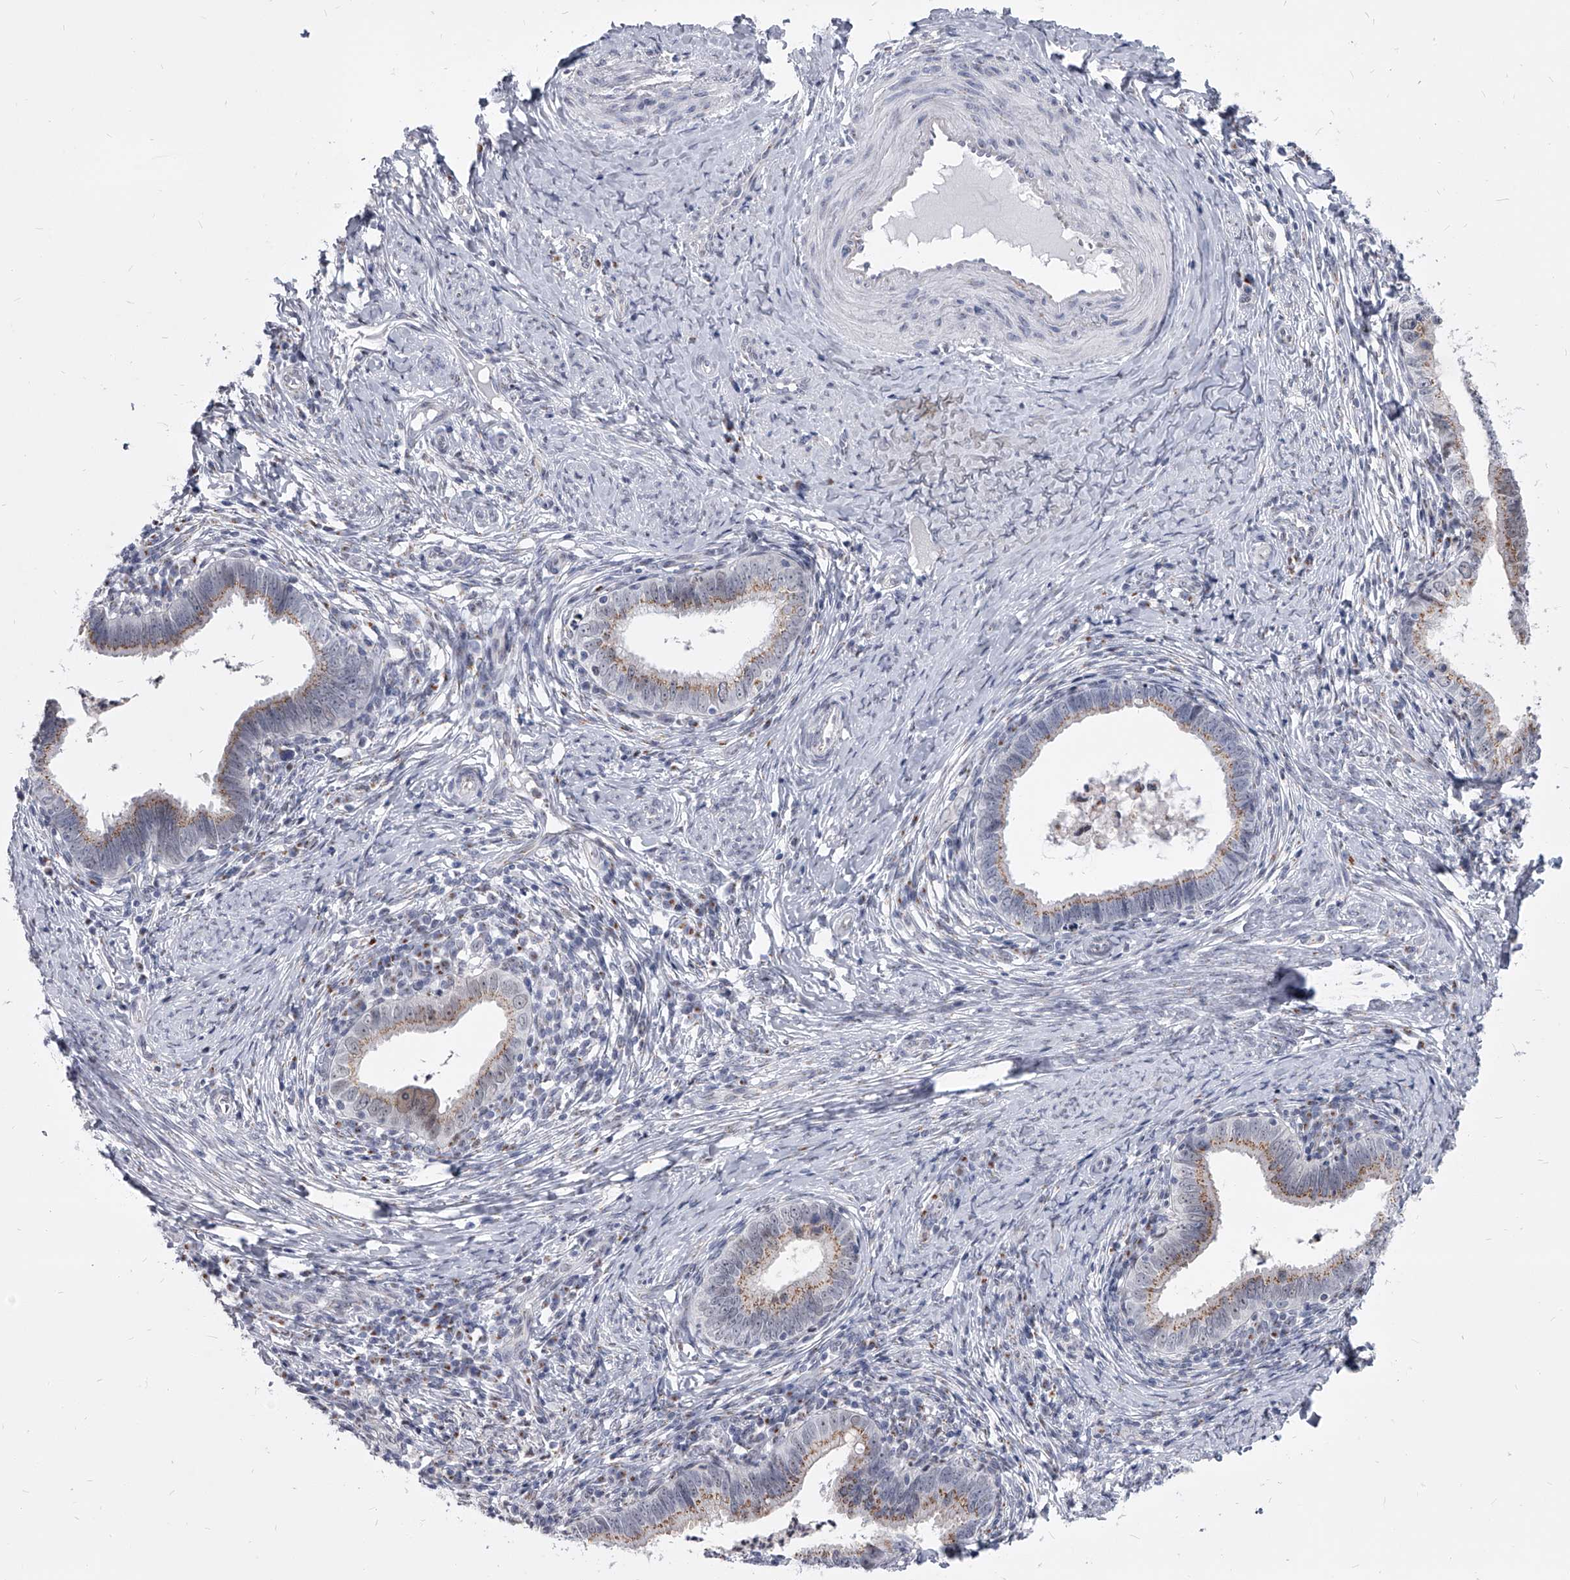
{"staining": {"intensity": "weak", "quantity": "25%-75%", "location": "cytoplasmic/membranous"}, "tissue": "cervical cancer", "cell_type": "Tumor cells", "image_type": "cancer", "snomed": [{"axis": "morphology", "description": "Adenocarcinoma, NOS"}, {"axis": "topography", "description": "Cervix"}], "caption": "Immunohistochemical staining of human cervical cancer (adenocarcinoma) reveals low levels of weak cytoplasmic/membranous protein positivity in approximately 25%-75% of tumor cells. (Brightfield microscopy of DAB IHC at high magnification).", "gene": "EVA1C", "patient": {"sex": "female", "age": 36}}